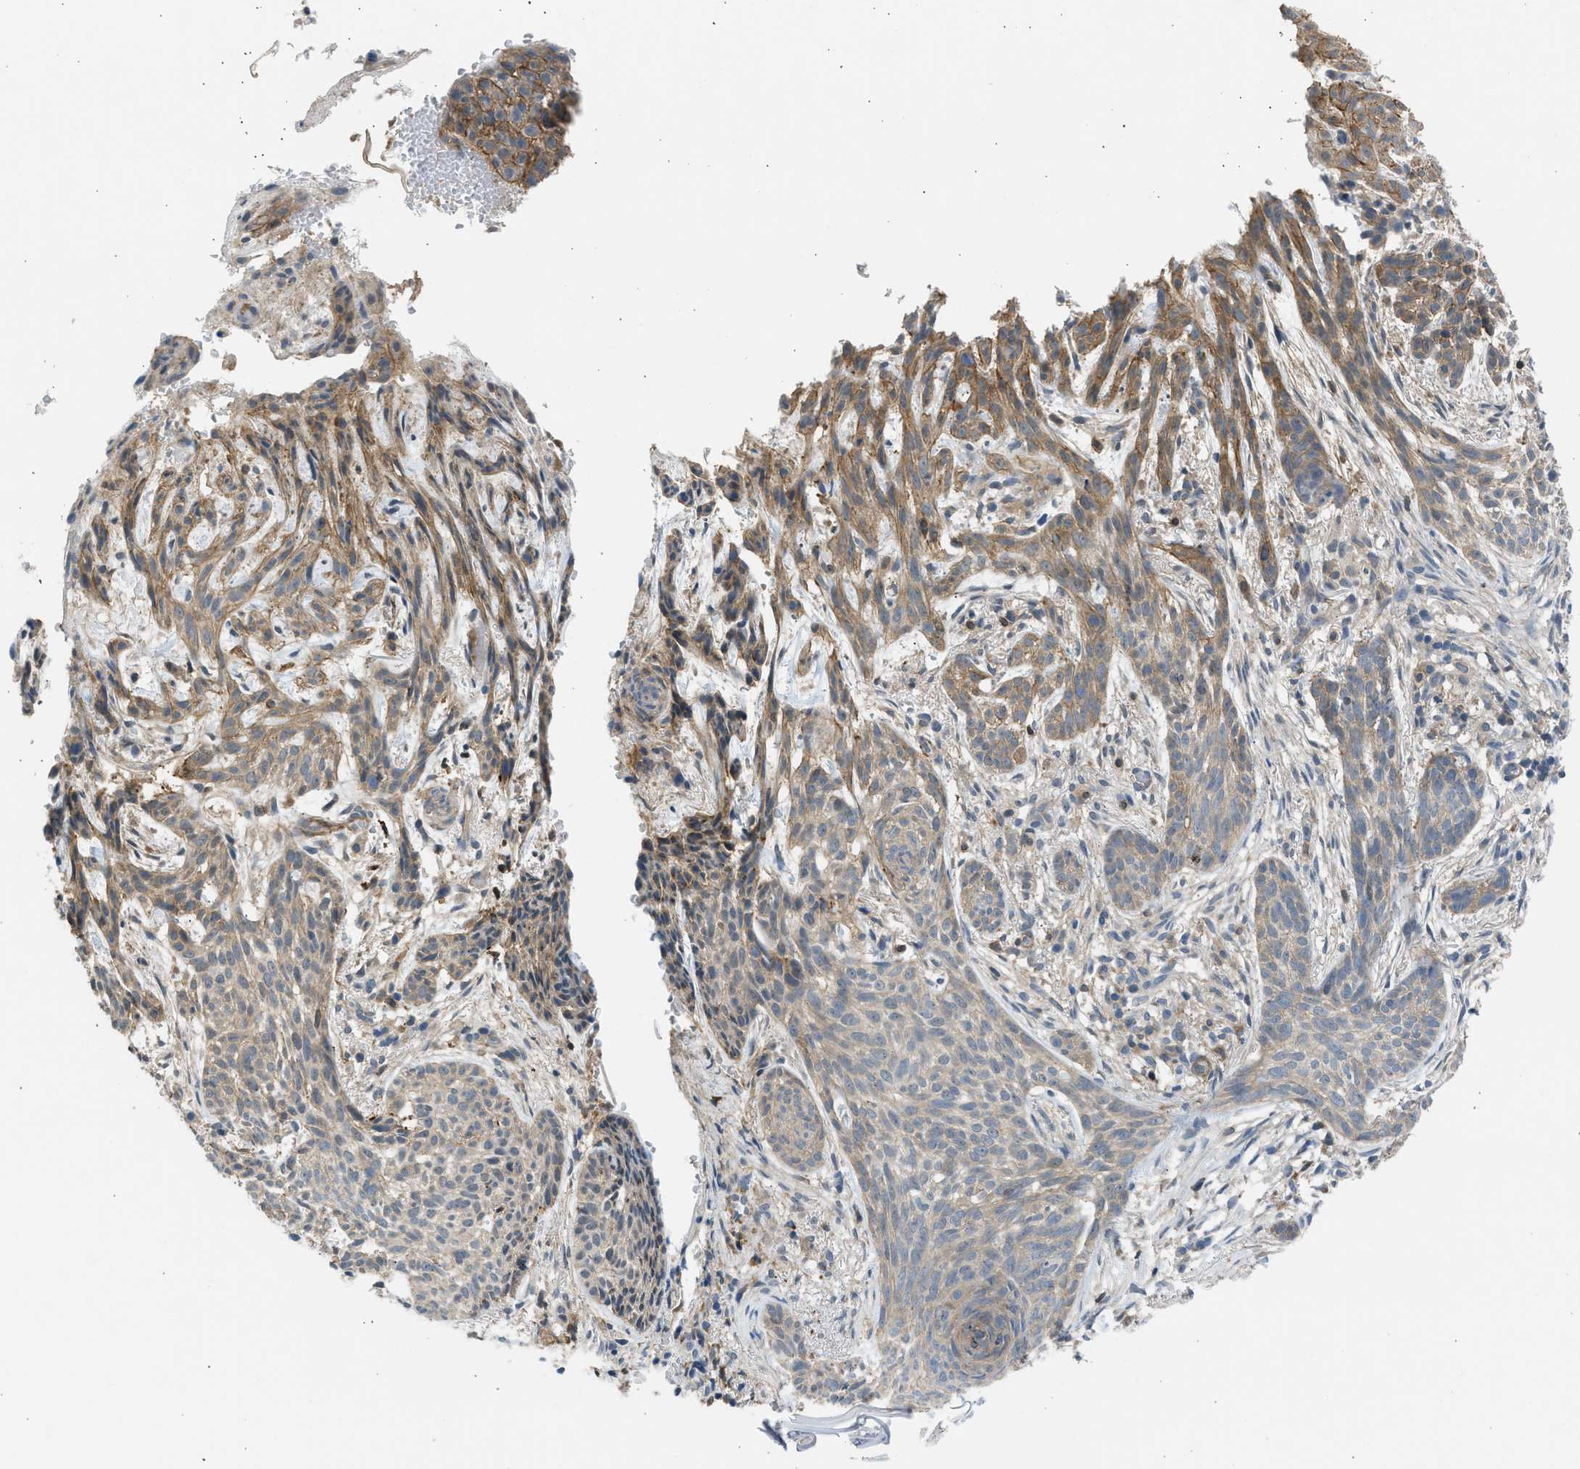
{"staining": {"intensity": "moderate", "quantity": "25%-75%", "location": "cytoplasmic/membranous"}, "tissue": "skin cancer", "cell_type": "Tumor cells", "image_type": "cancer", "snomed": [{"axis": "morphology", "description": "Basal cell carcinoma"}, {"axis": "topography", "description": "Skin"}], "caption": "Skin cancer (basal cell carcinoma) stained with a brown dye exhibits moderate cytoplasmic/membranous positive positivity in approximately 25%-75% of tumor cells.", "gene": "PCNX3", "patient": {"sex": "female", "age": 59}}